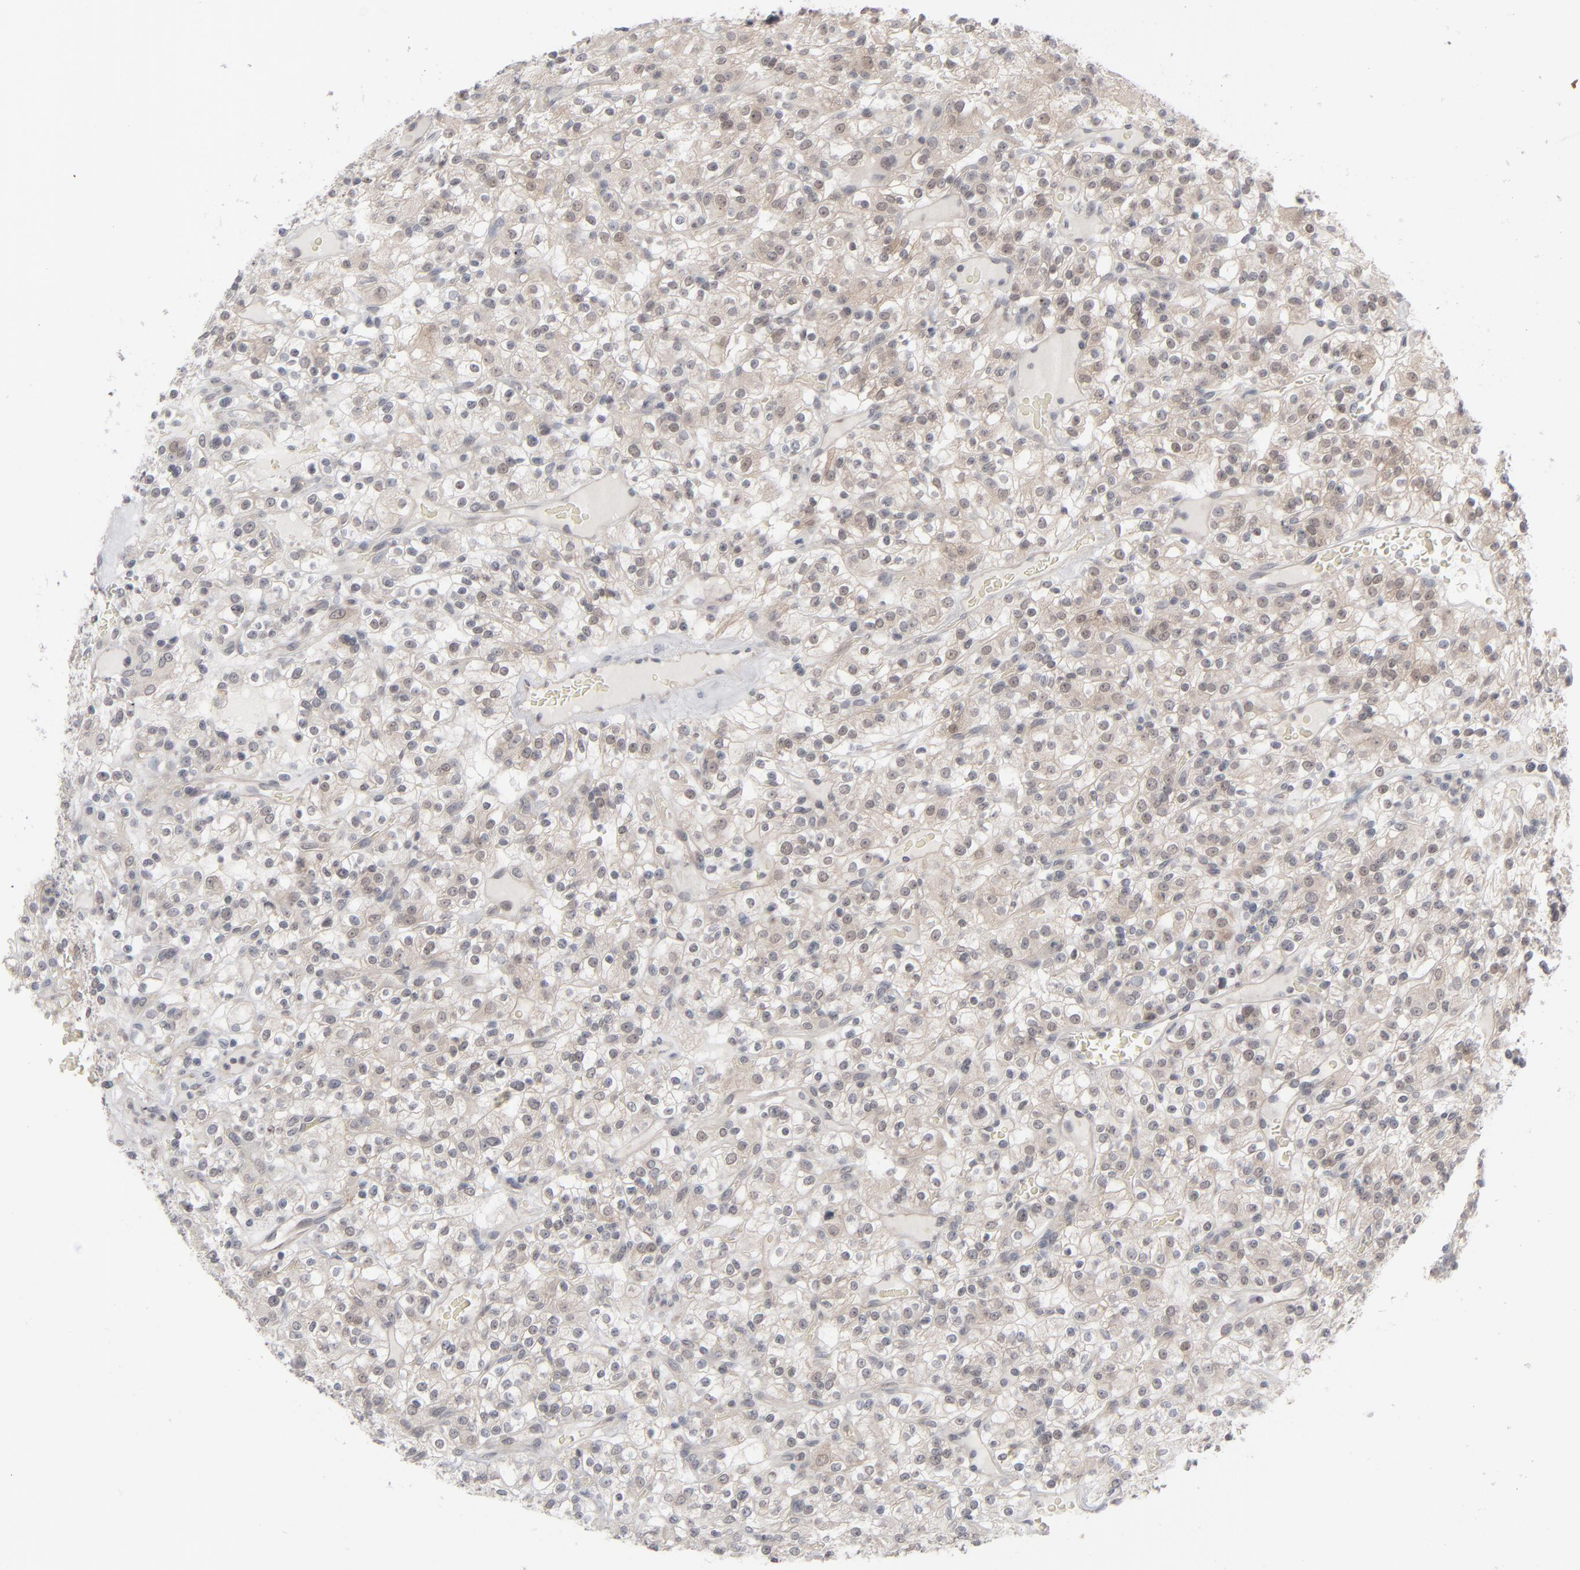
{"staining": {"intensity": "weak", "quantity": ">75%", "location": "cytoplasmic/membranous"}, "tissue": "renal cancer", "cell_type": "Tumor cells", "image_type": "cancer", "snomed": [{"axis": "morphology", "description": "Normal tissue, NOS"}, {"axis": "morphology", "description": "Adenocarcinoma, NOS"}, {"axis": "topography", "description": "Kidney"}], "caption": "Protein staining of adenocarcinoma (renal) tissue reveals weak cytoplasmic/membranous expression in about >75% of tumor cells. Using DAB (brown) and hematoxylin (blue) stains, captured at high magnification using brightfield microscopy.", "gene": "POF1B", "patient": {"sex": "female", "age": 72}}